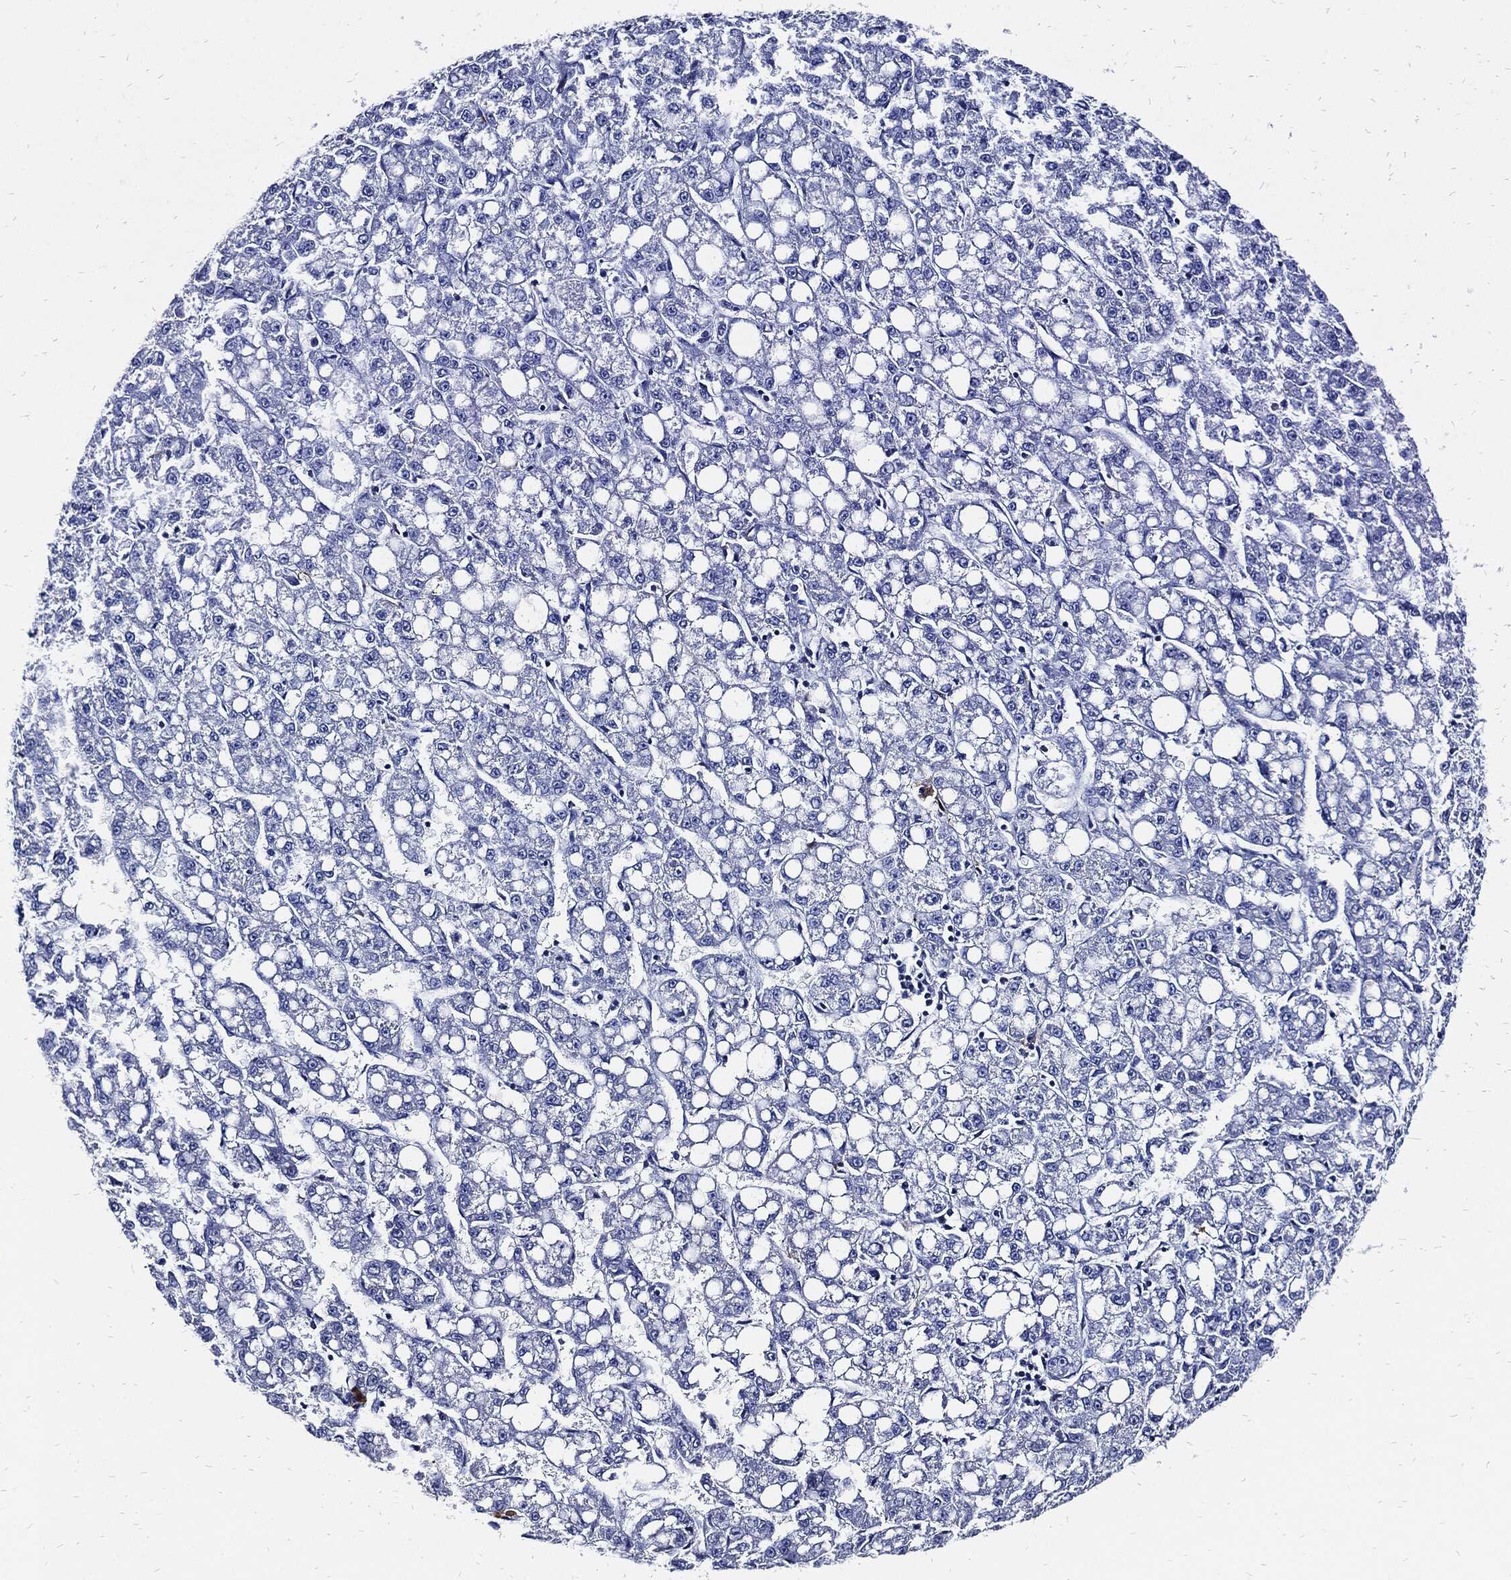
{"staining": {"intensity": "negative", "quantity": "none", "location": "none"}, "tissue": "liver cancer", "cell_type": "Tumor cells", "image_type": "cancer", "snomed": [{"axis": "morphology", "description": "Carcinoma, Hepatocellular, NOS"}, {"axis": "topography", "description": "Liver"}], "caption": "High power microscopy micrograph of an IHC histopathology image of liver hepatocellular carcinoma, revealing no significant staining in tumor cells.", "gene": "FABP4", "patient": {"sex": "female", "age": 65}}